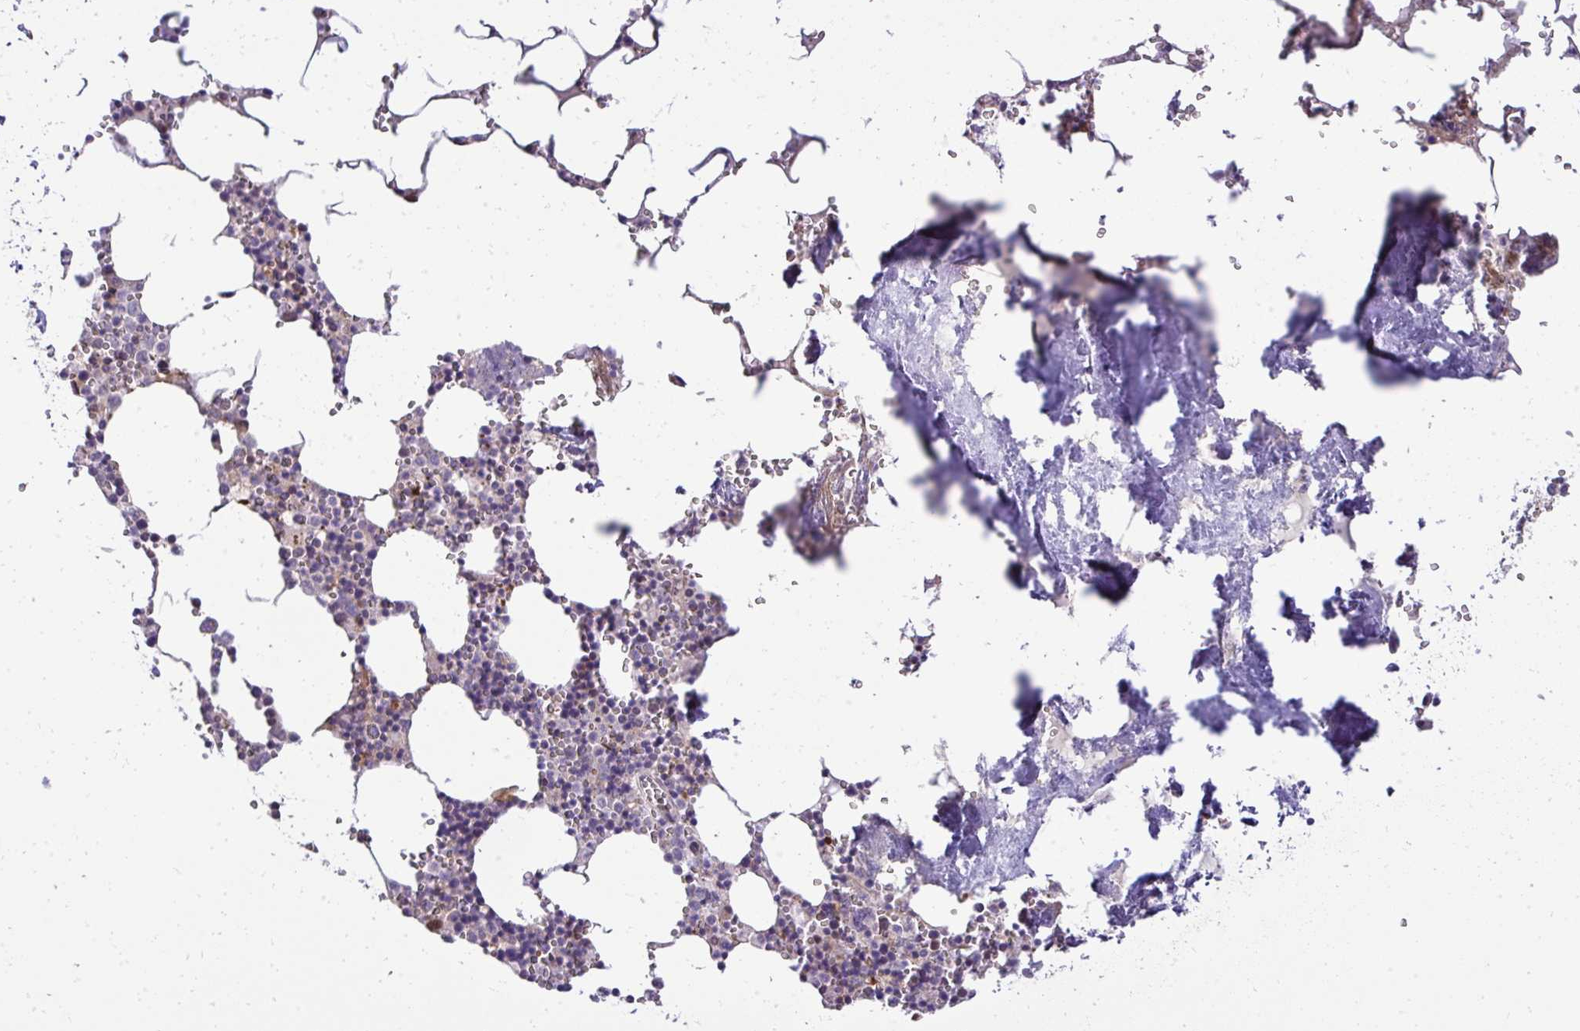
{"staining": {"intensity": "moderate", "quantity": "<25%", "location": "cytoplasmic/membranous"}, "tissue": "bone marrow", "cell_type": "Hematopoietic cells", "image_type": "normal", "snomed": [{"axis": "morphology", "description": "Normal tissue, NOS"}, {"axis": "topography", "description": "Bone marrow"}], "caption": "Bone marrow stained with DAB IHC shows low levels of moderate cytoplasmic/membranous expression in about <25% of hematopoietic cells.", "gene": "RDH14", "patient": {"sex": "male", "age": 54}}